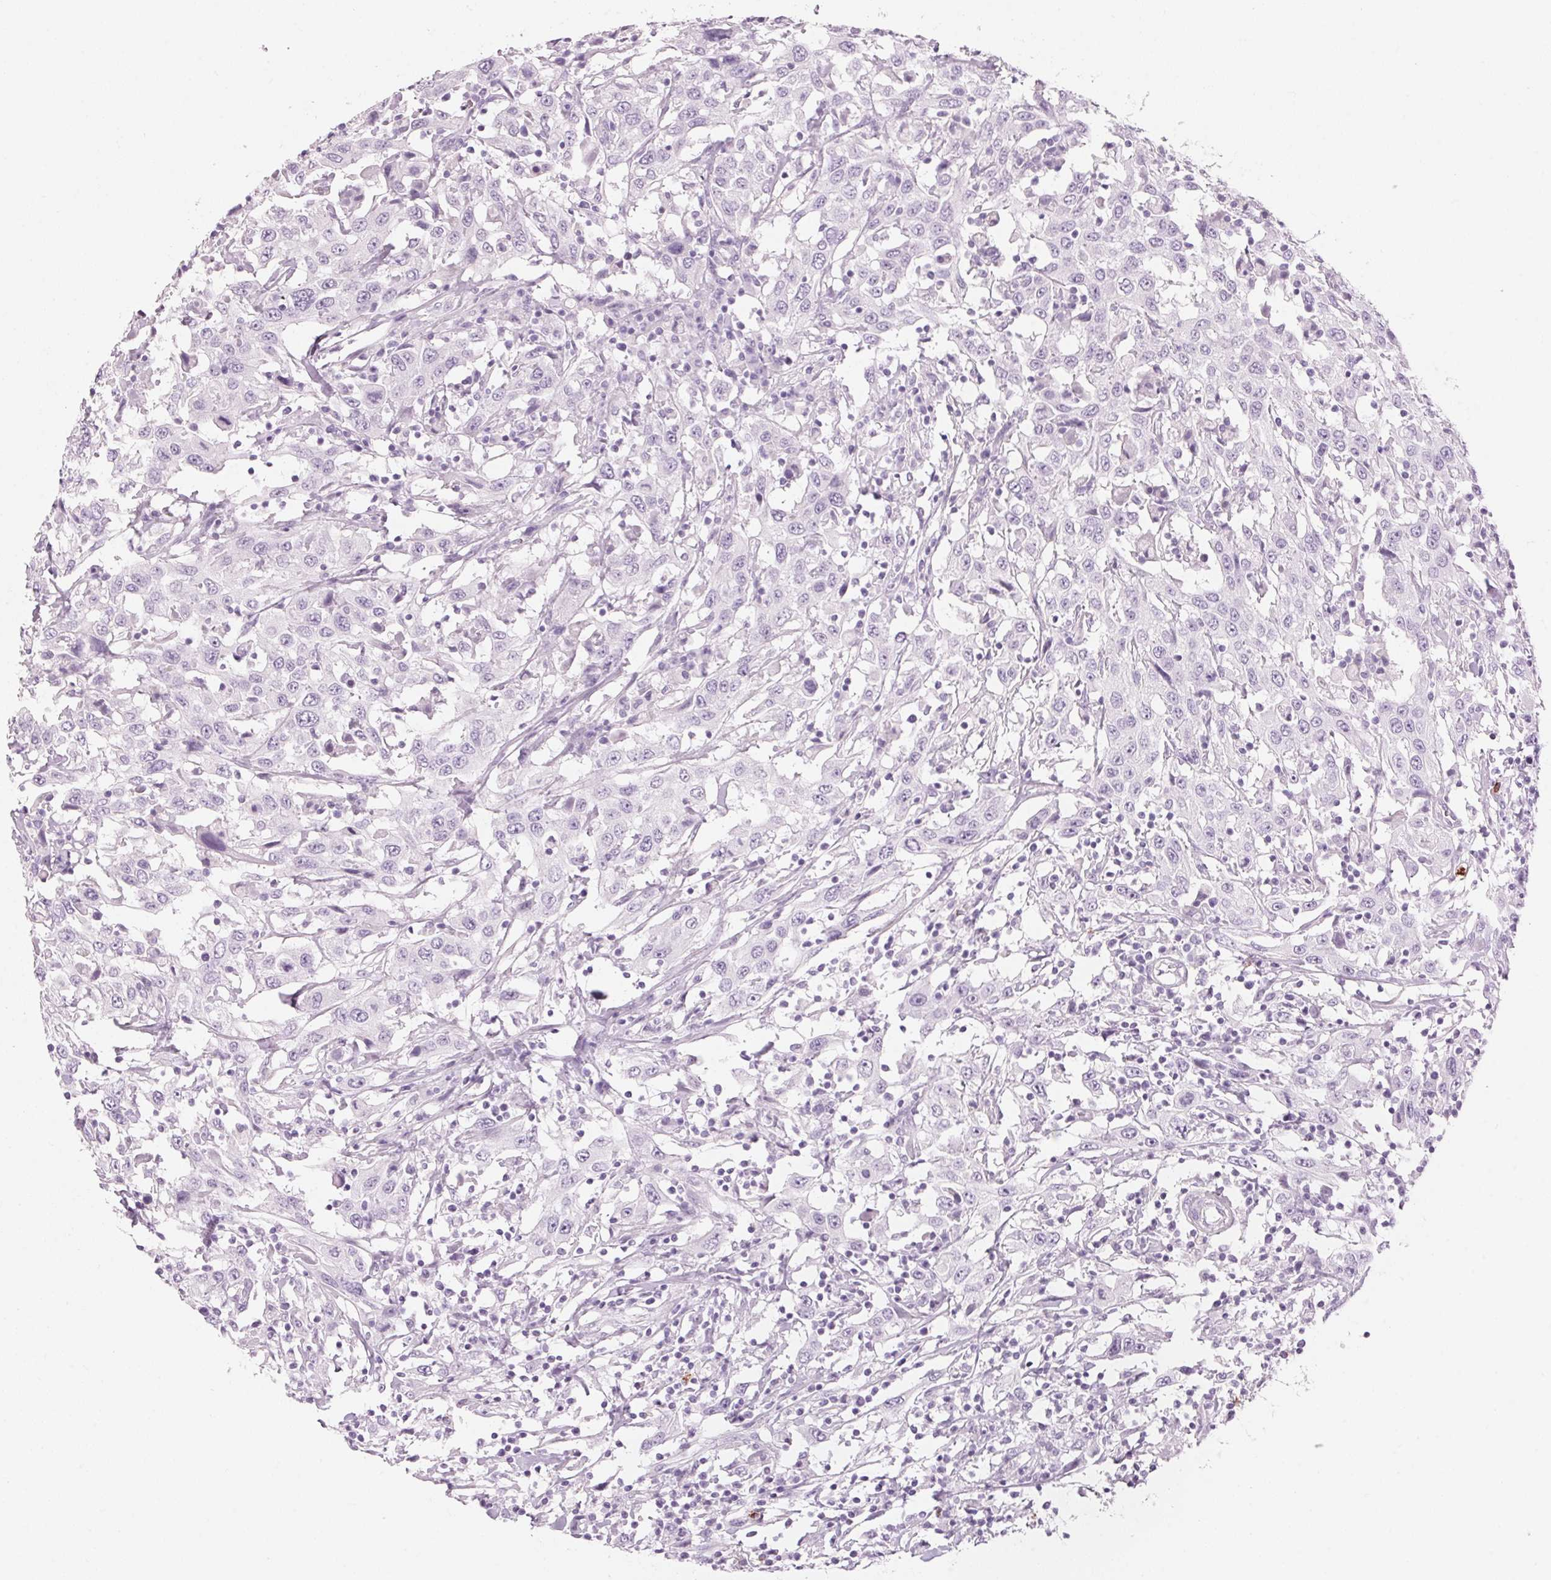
{"staining": {"intensity": "negative", "quantity": "none", "location": "none"}, "tissue": "urothelial cancer", "cell_type": "Tumor cells", "image_type": "cancer", "snomed": [{"axis": "morphology", "description": "Urothelial carcinoma, High grade"}, {"axis": "topography", "description": "Urinary bladder"}], "caption": "This is an IHC micrograph of human urothelial cancer. There is no staining in tumor cells.", "gene": "KLK7", "patient": {"sex": "male", "age": 61}}